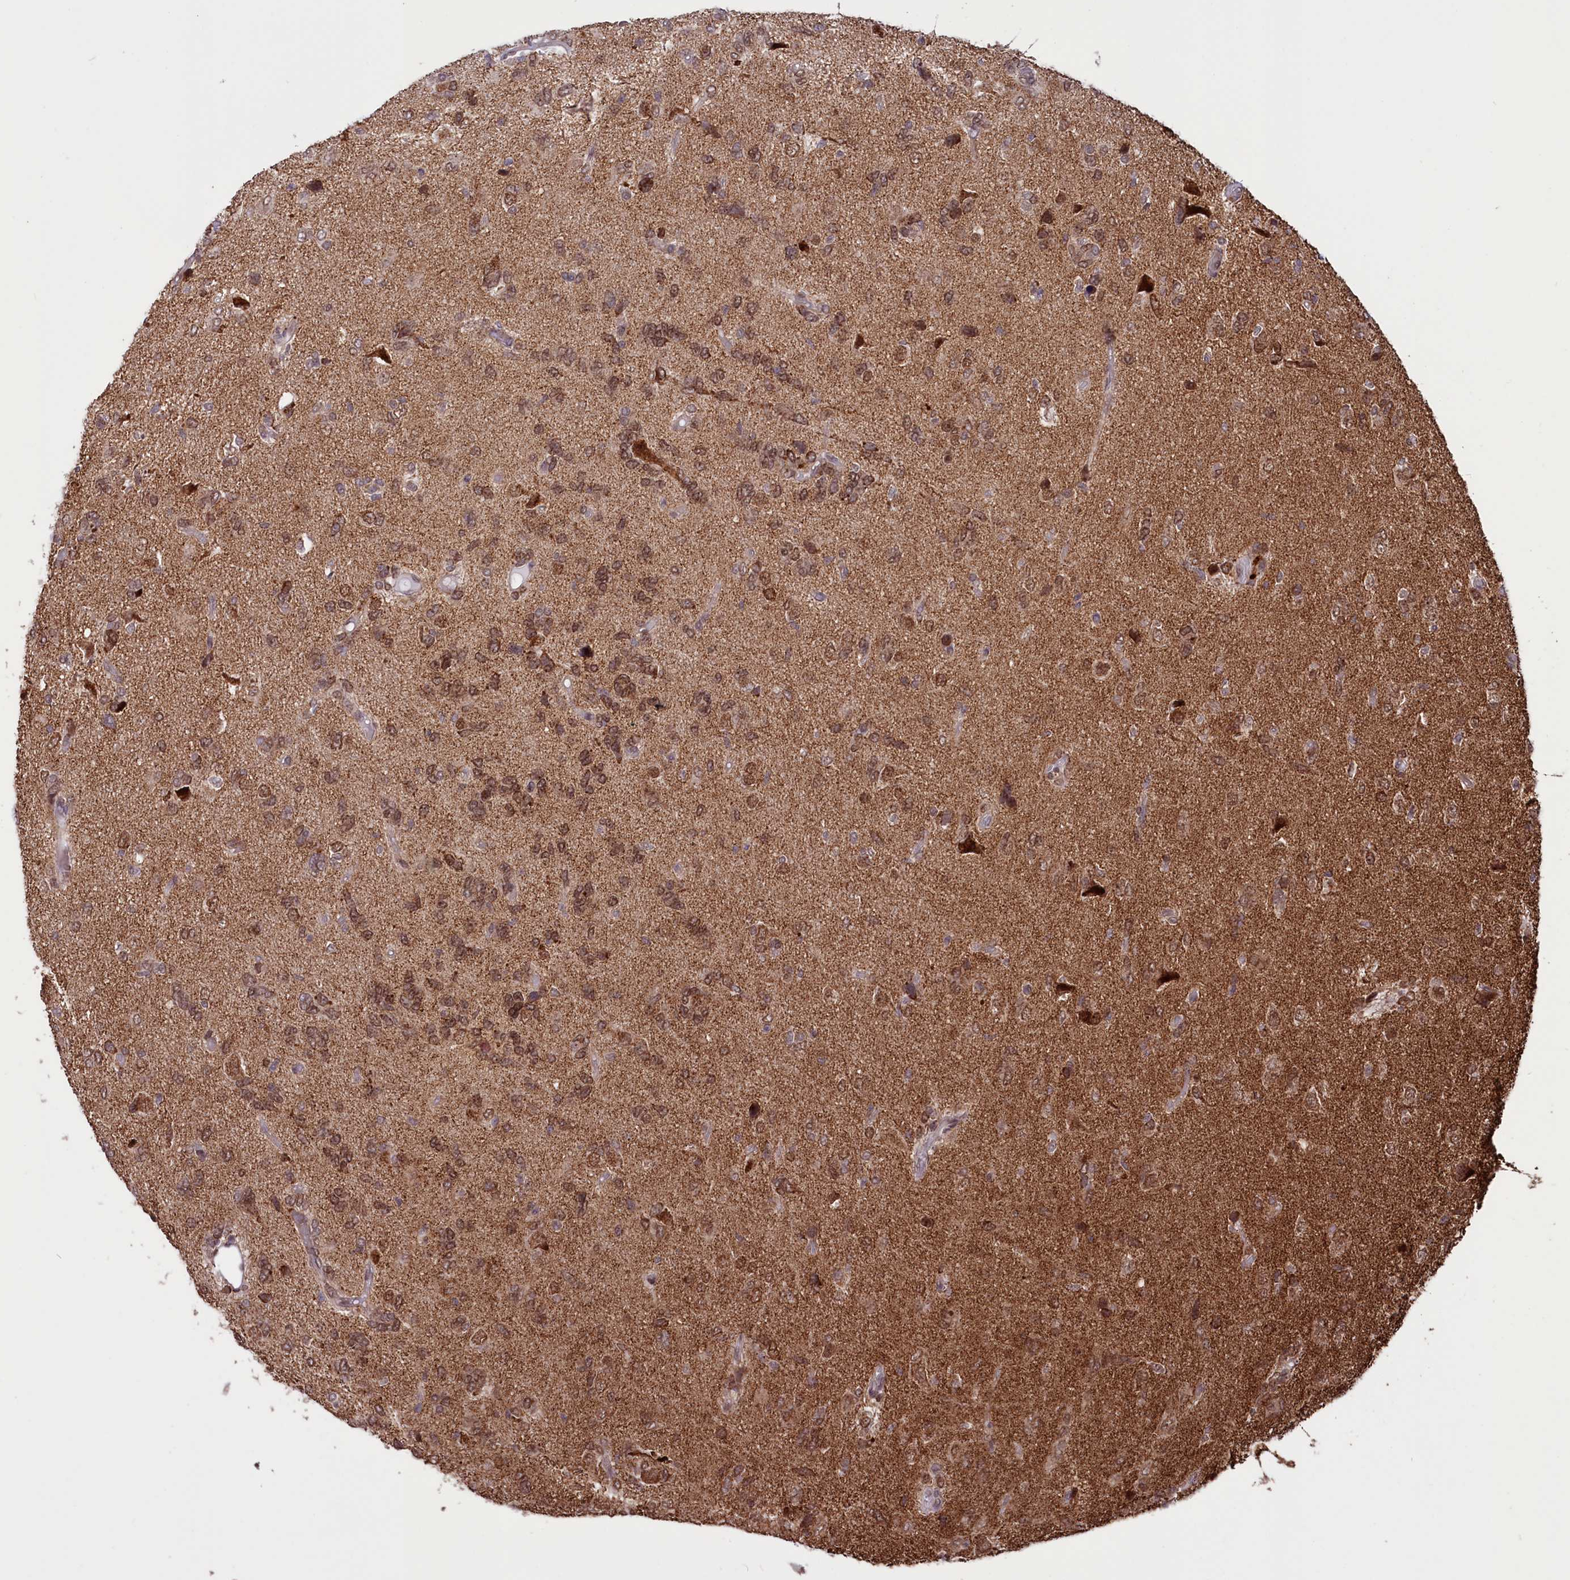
{"staining": {"intensity": "moderate", "quantity": ">75%", "location": "cytoplasmic/membranous,nuclear"}, "tissue": "glioma", "cell_type": "Tumor cells", "image_type": "cancer", "snomed": [{"axis": "morphology", "description": "Glioma, malignant, High grade"}, {"axis": "topography", "description": "Brain"}], "caption": "Glioma tissue shows moderate cytoplasmic/membranous and nuclear positivity in approximately >75% of tumor cells (IHC, brightfield microscopy, high magnification).", "gene": "PHC3", "patient": {"sex": "female", "age": 59}}